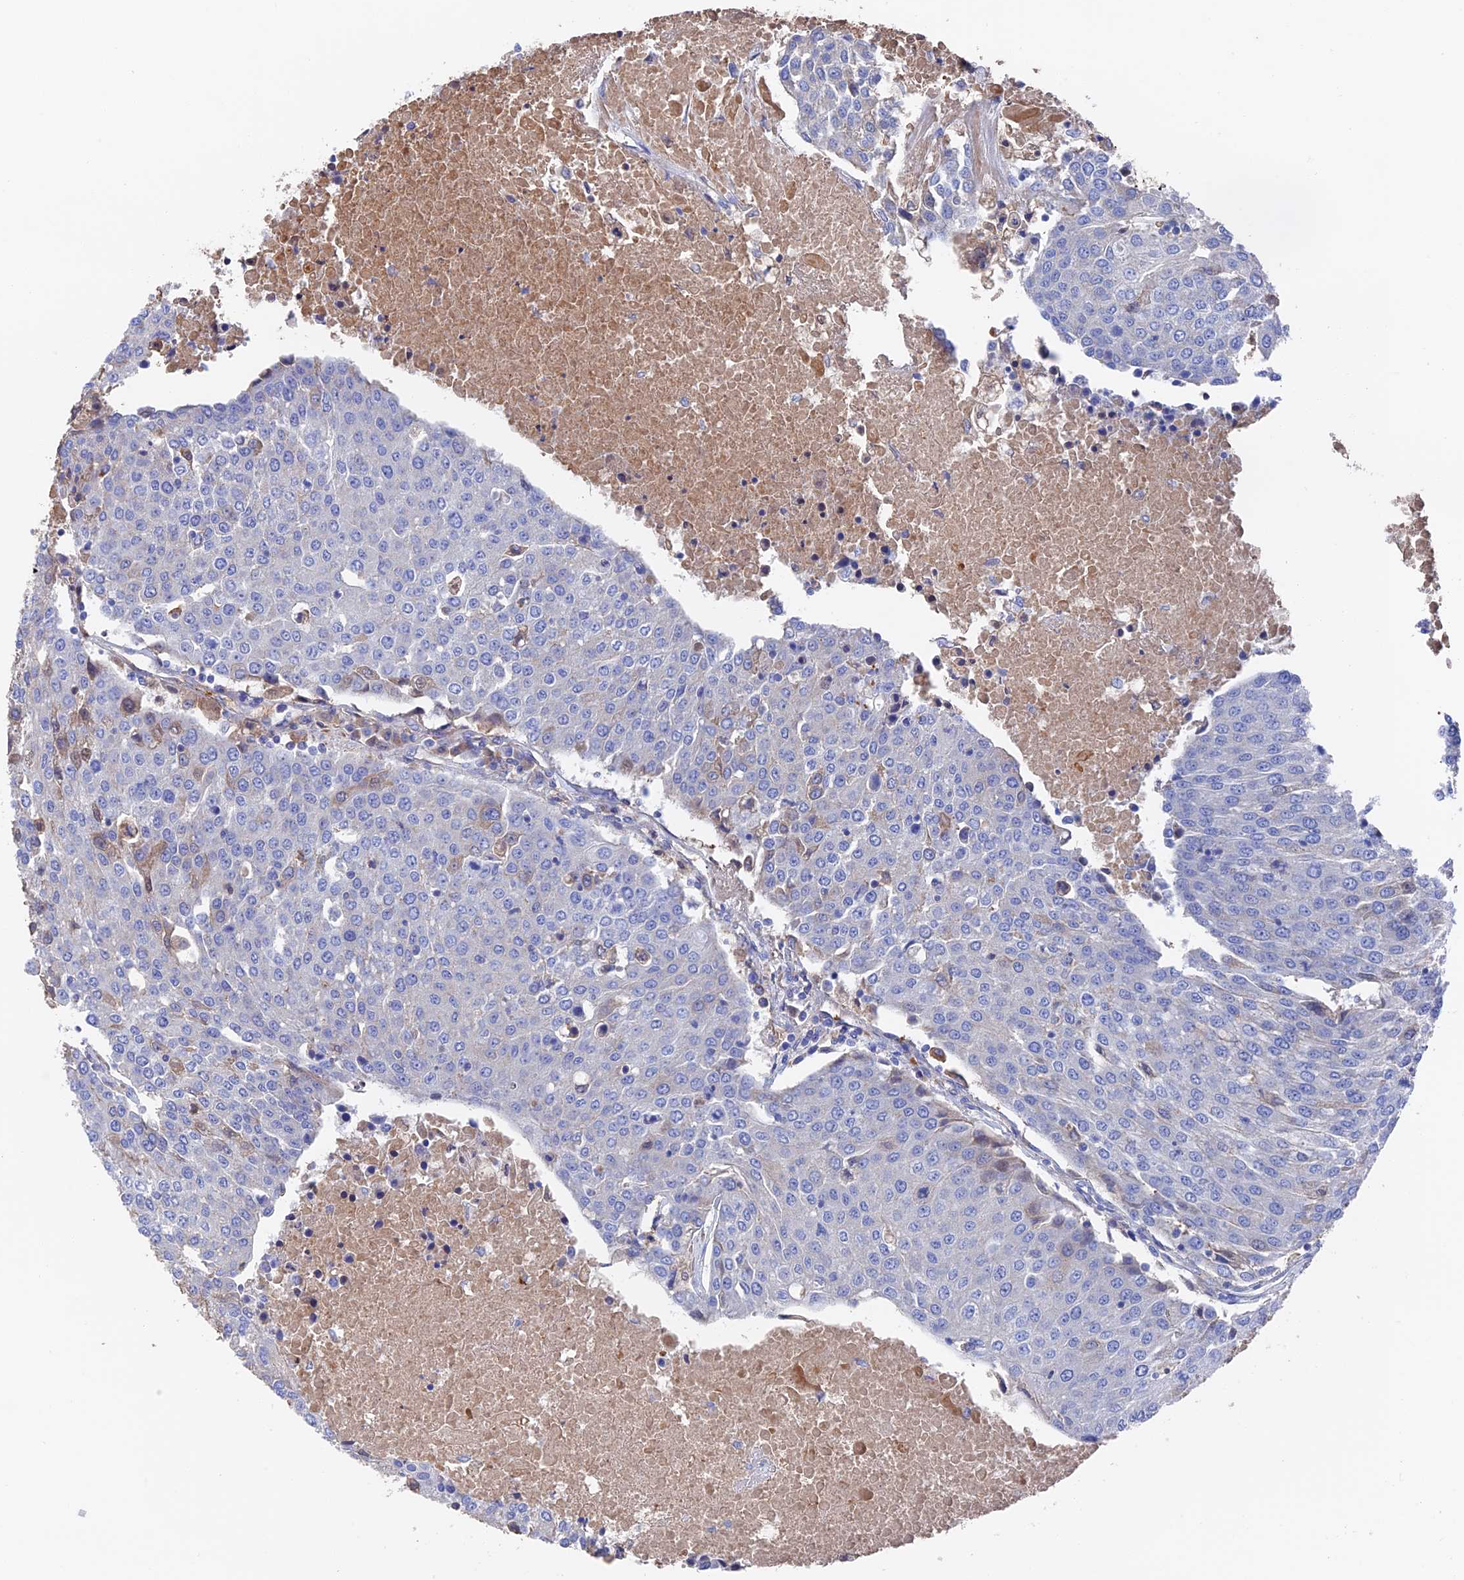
{"staining": {"intensity": "negative", "quantity": "none", "location": "none"}, "tissue": "urothelial cancer", "cell_type": "Tumor cells", "image_type": "cancer", "snomed": [{"axis": "morphology", "description": "Urothelial carcinoma, High grade"}, {"axis": "topography", "description": "Urinary bladder"}], "caption": "Urothelial cancer was stained to show a protein in brown. There is no significant staining in tumor cells.", "gene": "HPF1", "patient": {"sex": "female", "age": 85}}